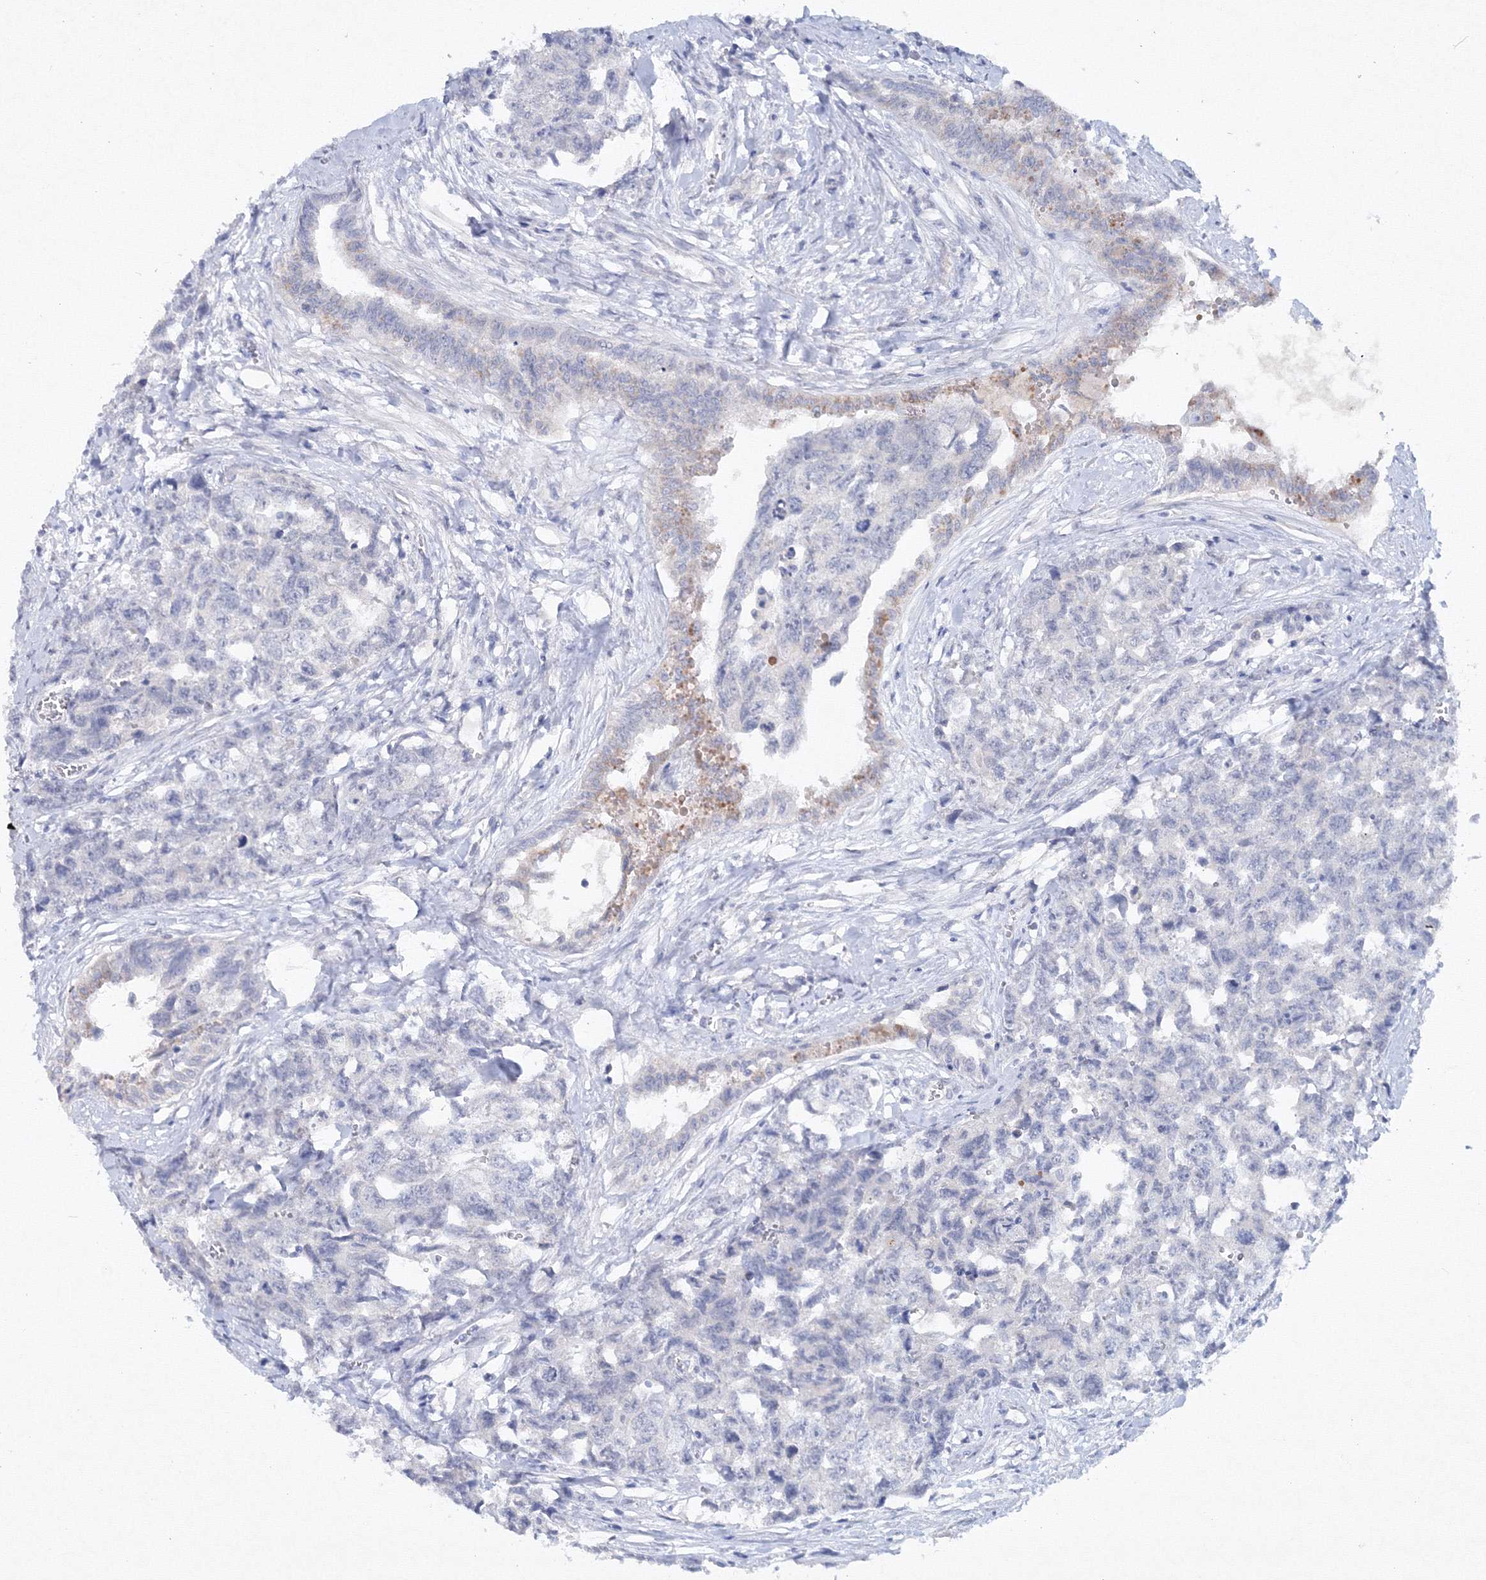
{"staining": {"intensity": "negative", "quantity": "none", "location": "none"}, "tissue": "testis cancer", "cell_type": "Tumor cells", "image_type": "cancer", "snomed": [{"axis": "morphology", "description": "Carcinoma, Embryonal, NOS"}, {"axis": "topography", "description": "Testis"}], "caption": "This image is of embryonal carcinoma (testis) stained with IHC to label a protein in brown with the nuclei are counter-stained blue. There is no staining in tumor cells.", "gene": "GCKR", "patient": {"sex": "male", "age": 31}}